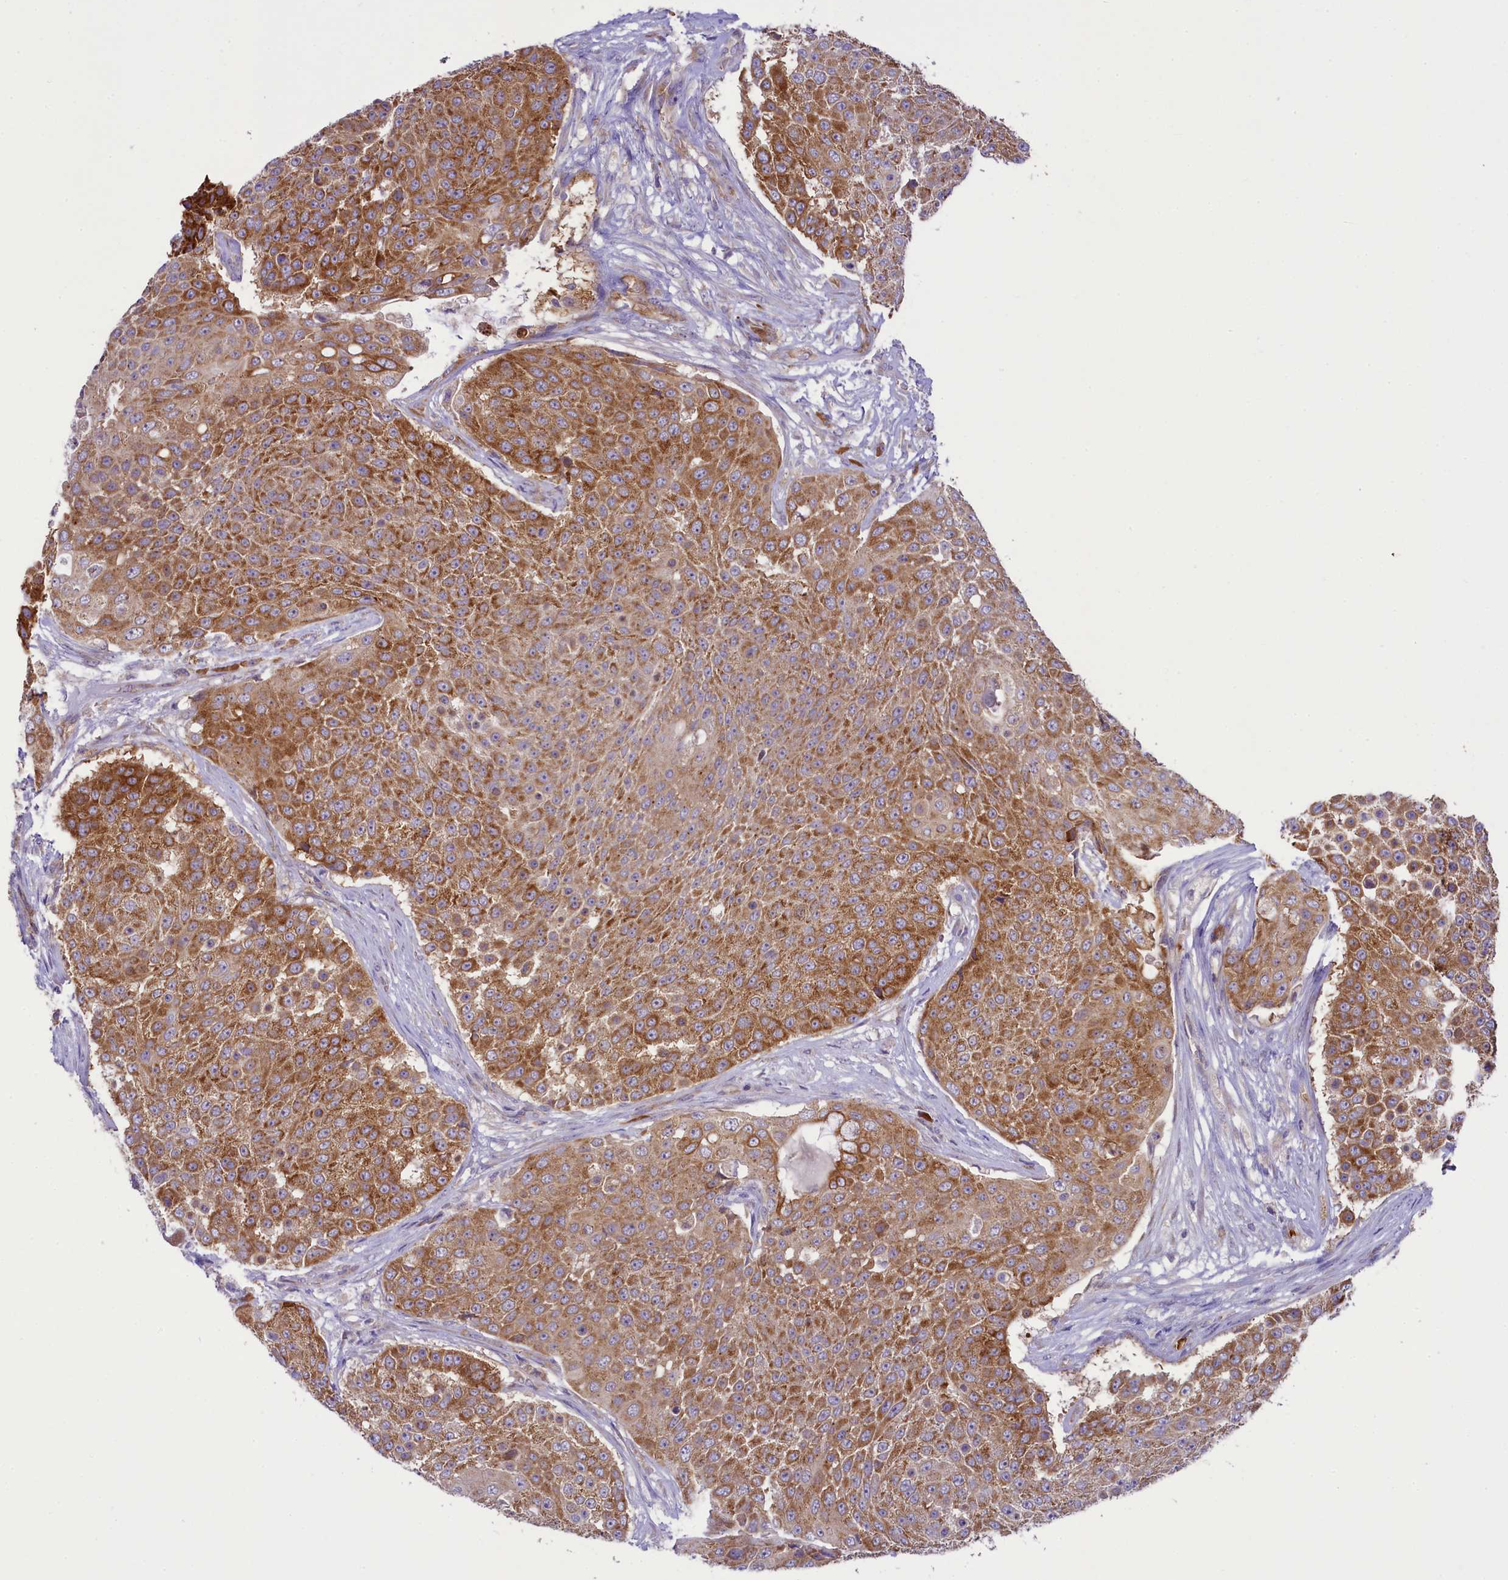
{"staining": {"intensity": "moderate", "quantity": ">75%", "location": "cytoplasmic/membranous"}, "tissue": "urothelial cancer", "cell_type": "Tumor cells", "image_type": "cancer", "snomed": [{"axis": "morphology", "description": "Urothelial carcinoma, High grade"}, {"axis": "topography", "description": "Urinary bladder"}], "caption": "This is a micrograph of immunohistochemistry staining of urothelial carcinoma (high-grade), which shows moderate expression in the cytoplasmic/membranous of tumor cells.", "gene": "LARP4", "patient": {"sex": "female", "age": 63}}